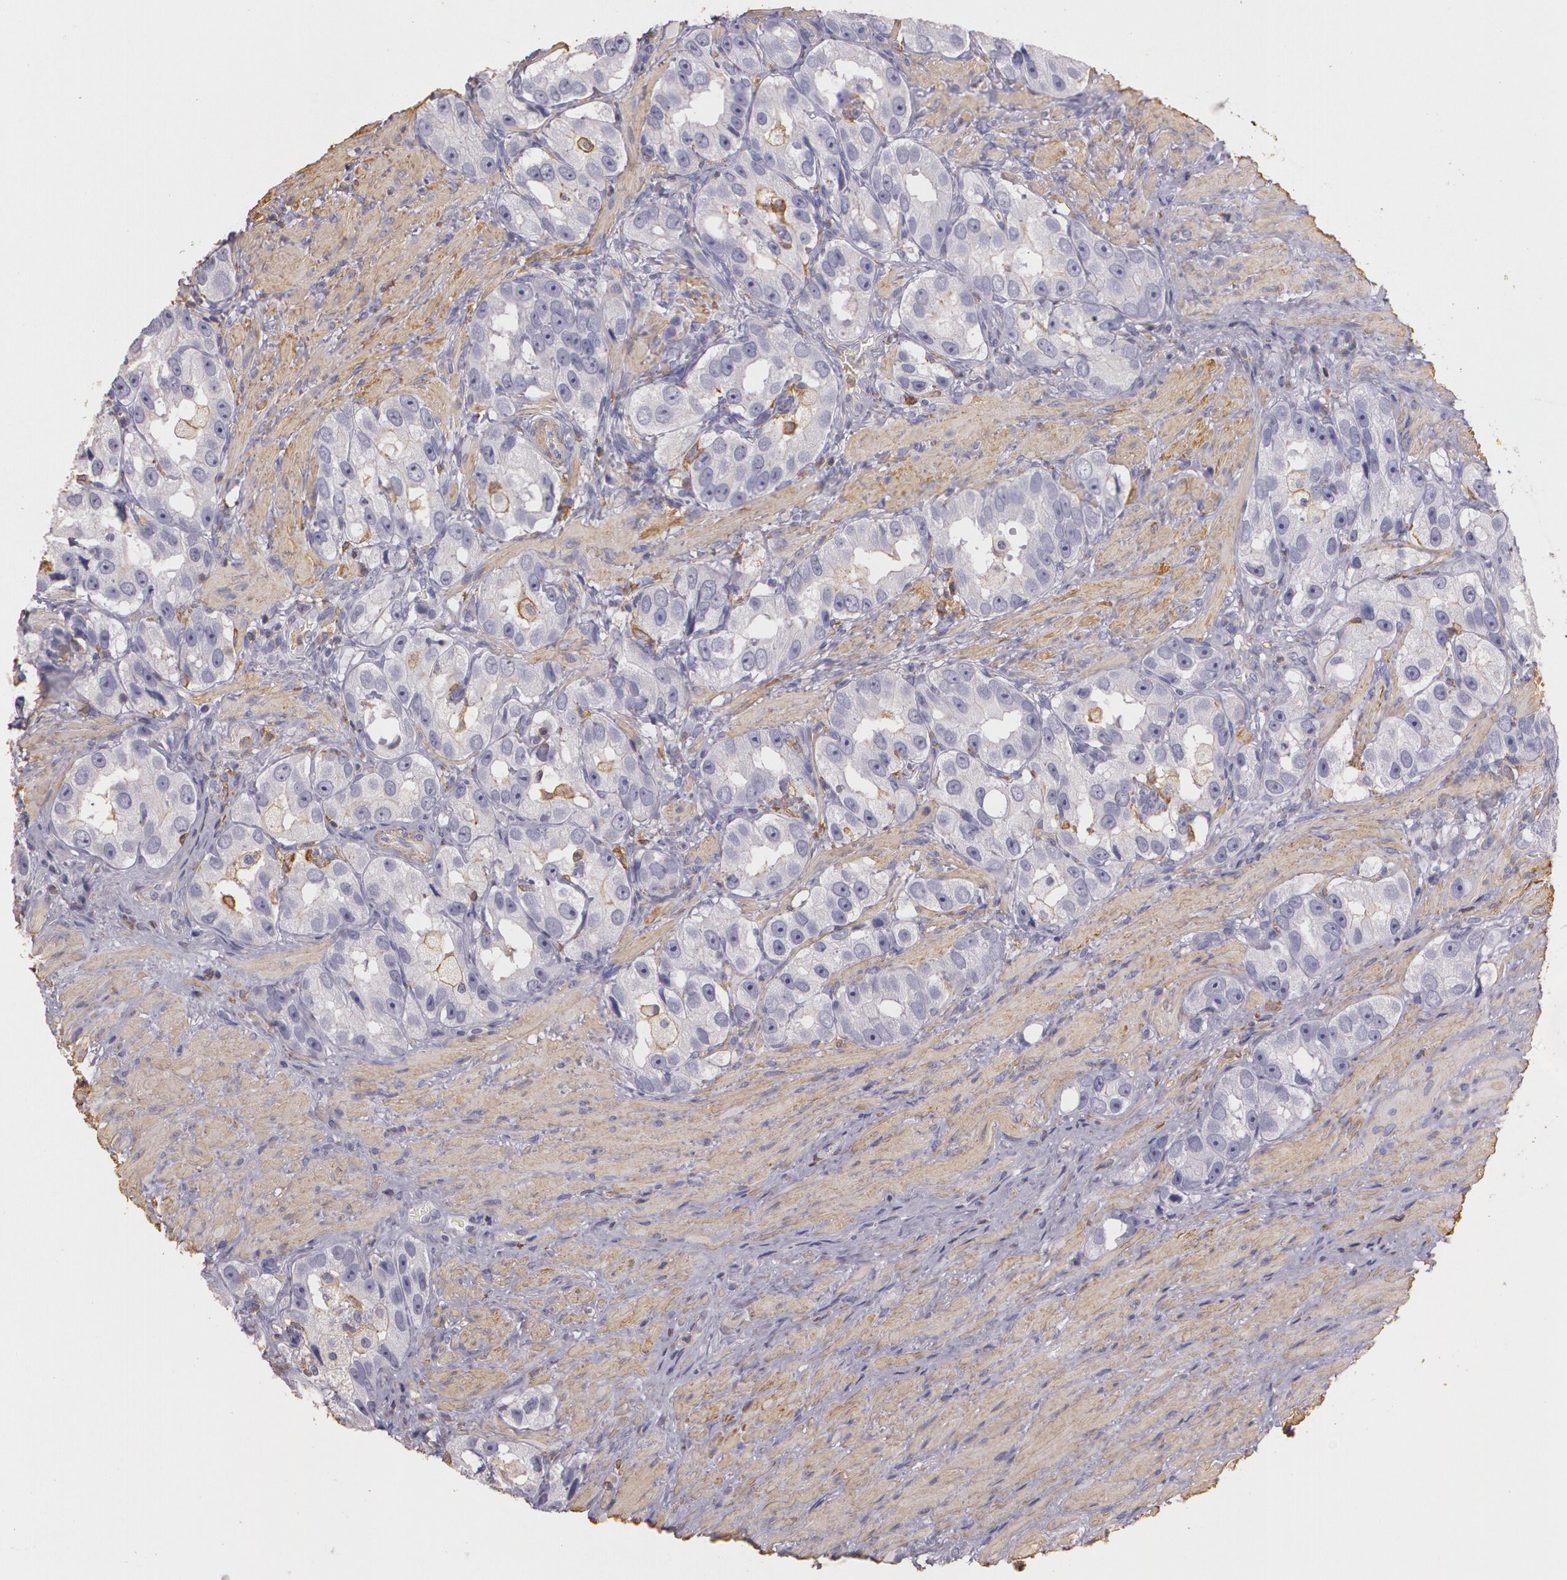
{"staining": {"intensity": "negative", "quantity": "none", "location": "none"}, "tissue": "prostate cancer", "cell_type": "Tumor cells", "image_type": "cancer", "snomed": [{"axis": "morphology", "description": "Adenocarcinoma, High grade"}, {"axis": "topography", "description": "Prostate"}], "caption": "The IHC image has no significant staining in tumor cells of prostate cancer (adenocarcinoma (high-grade)) tissue.", "gene": "TGFBR1", "patient": {"sex": "male", "age": 63}}